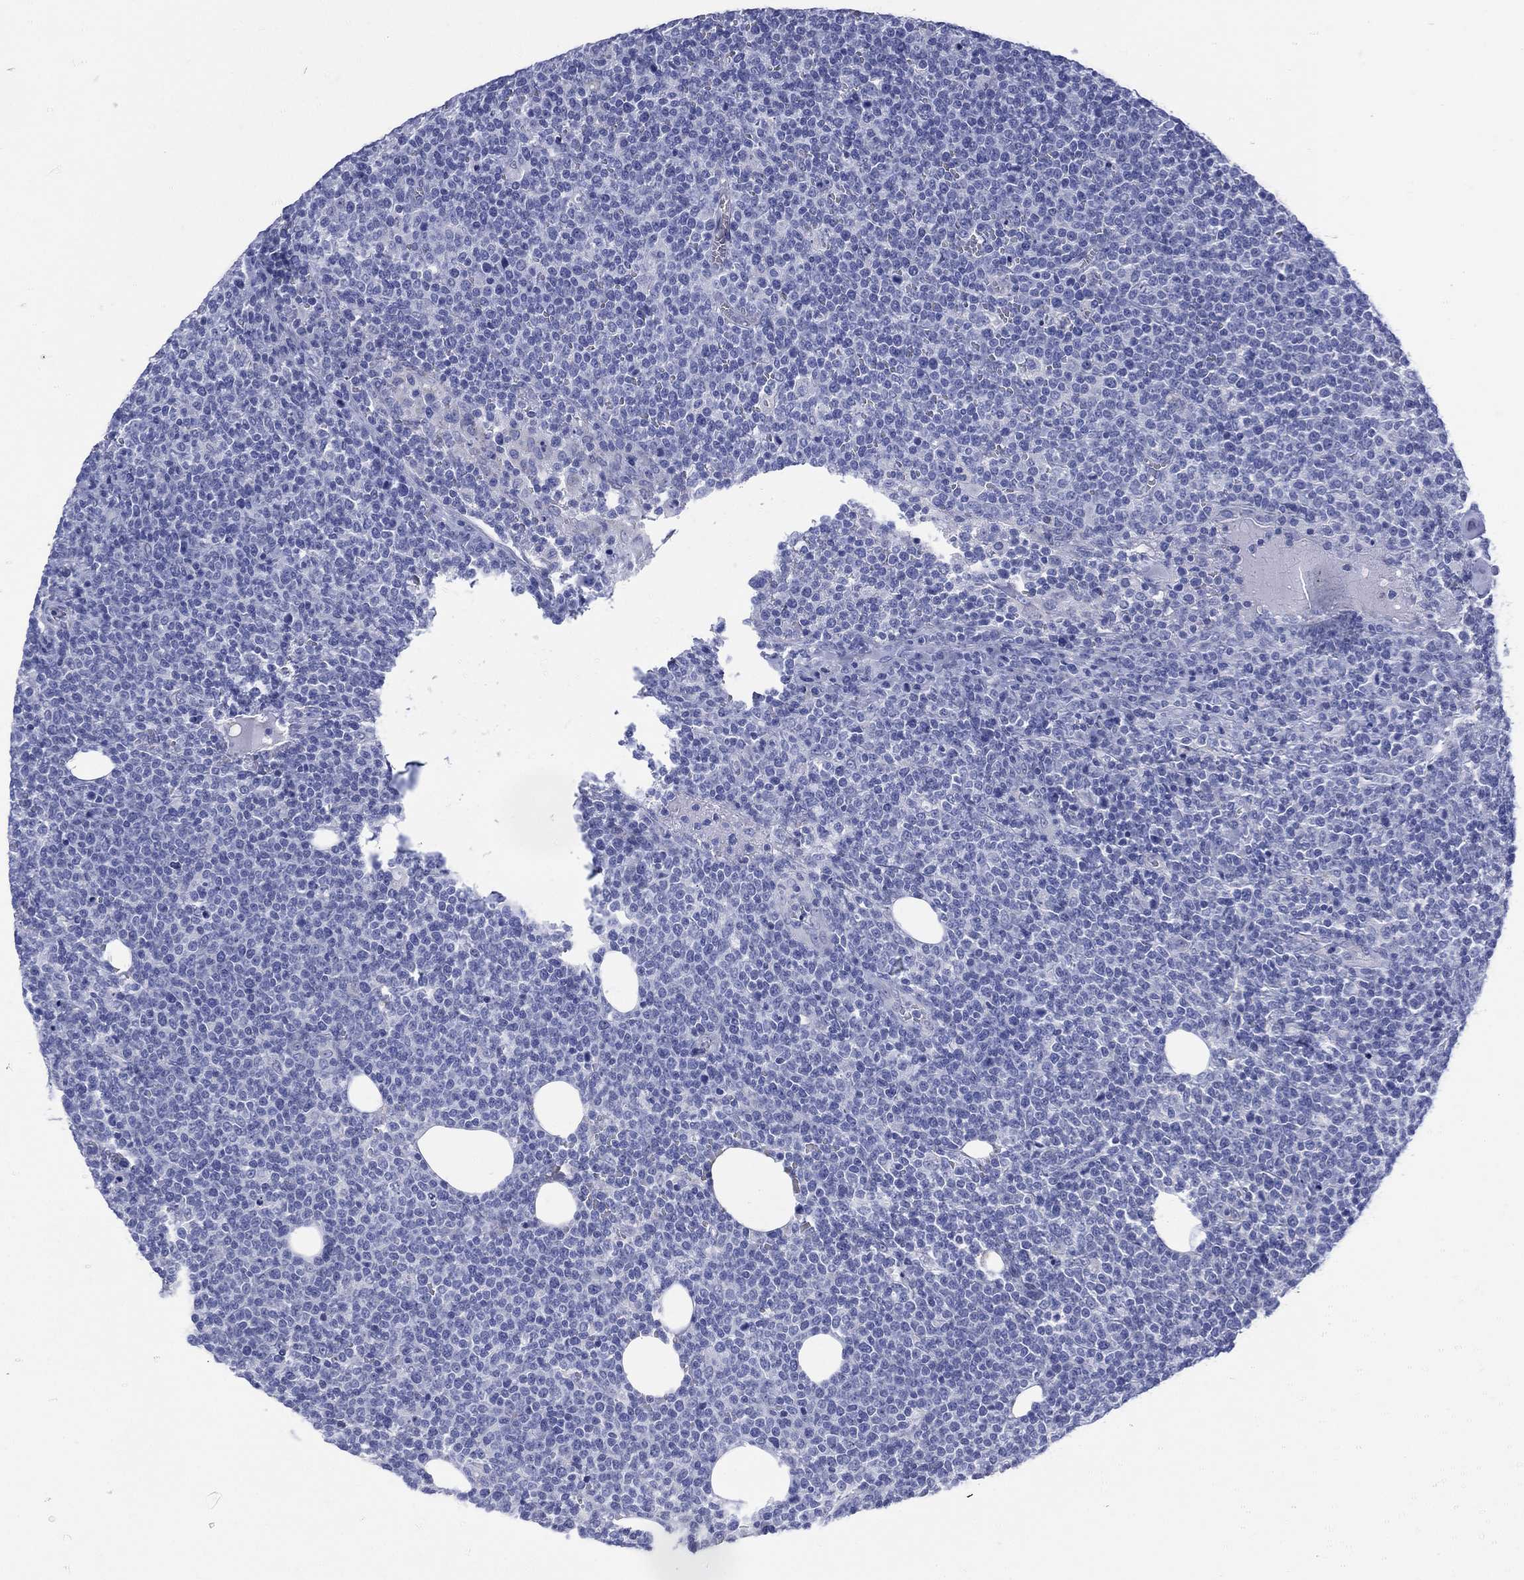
{"staining": {"intensity": "negative", "quantity": "none", "location": "none"}, "tissue": "lymphoma", "cell_type": "Tumor cells", "image_type": "cancer", "snomed": [{"axis": "morphology", "description": "Malignant lymphoma, non-Hodgkin's type, High grade"}, {"axis": "topography", "description": "Lymph node"}], "caption": "This is a micrograph of immunohistochemistry (IHC) staining of high-grade malignant lymphoma, non-Hodgkin's type, which shows no positivity in tumor cells.", "gene": "LRRD1", "patient": {"sex": "male", "age": 61}}